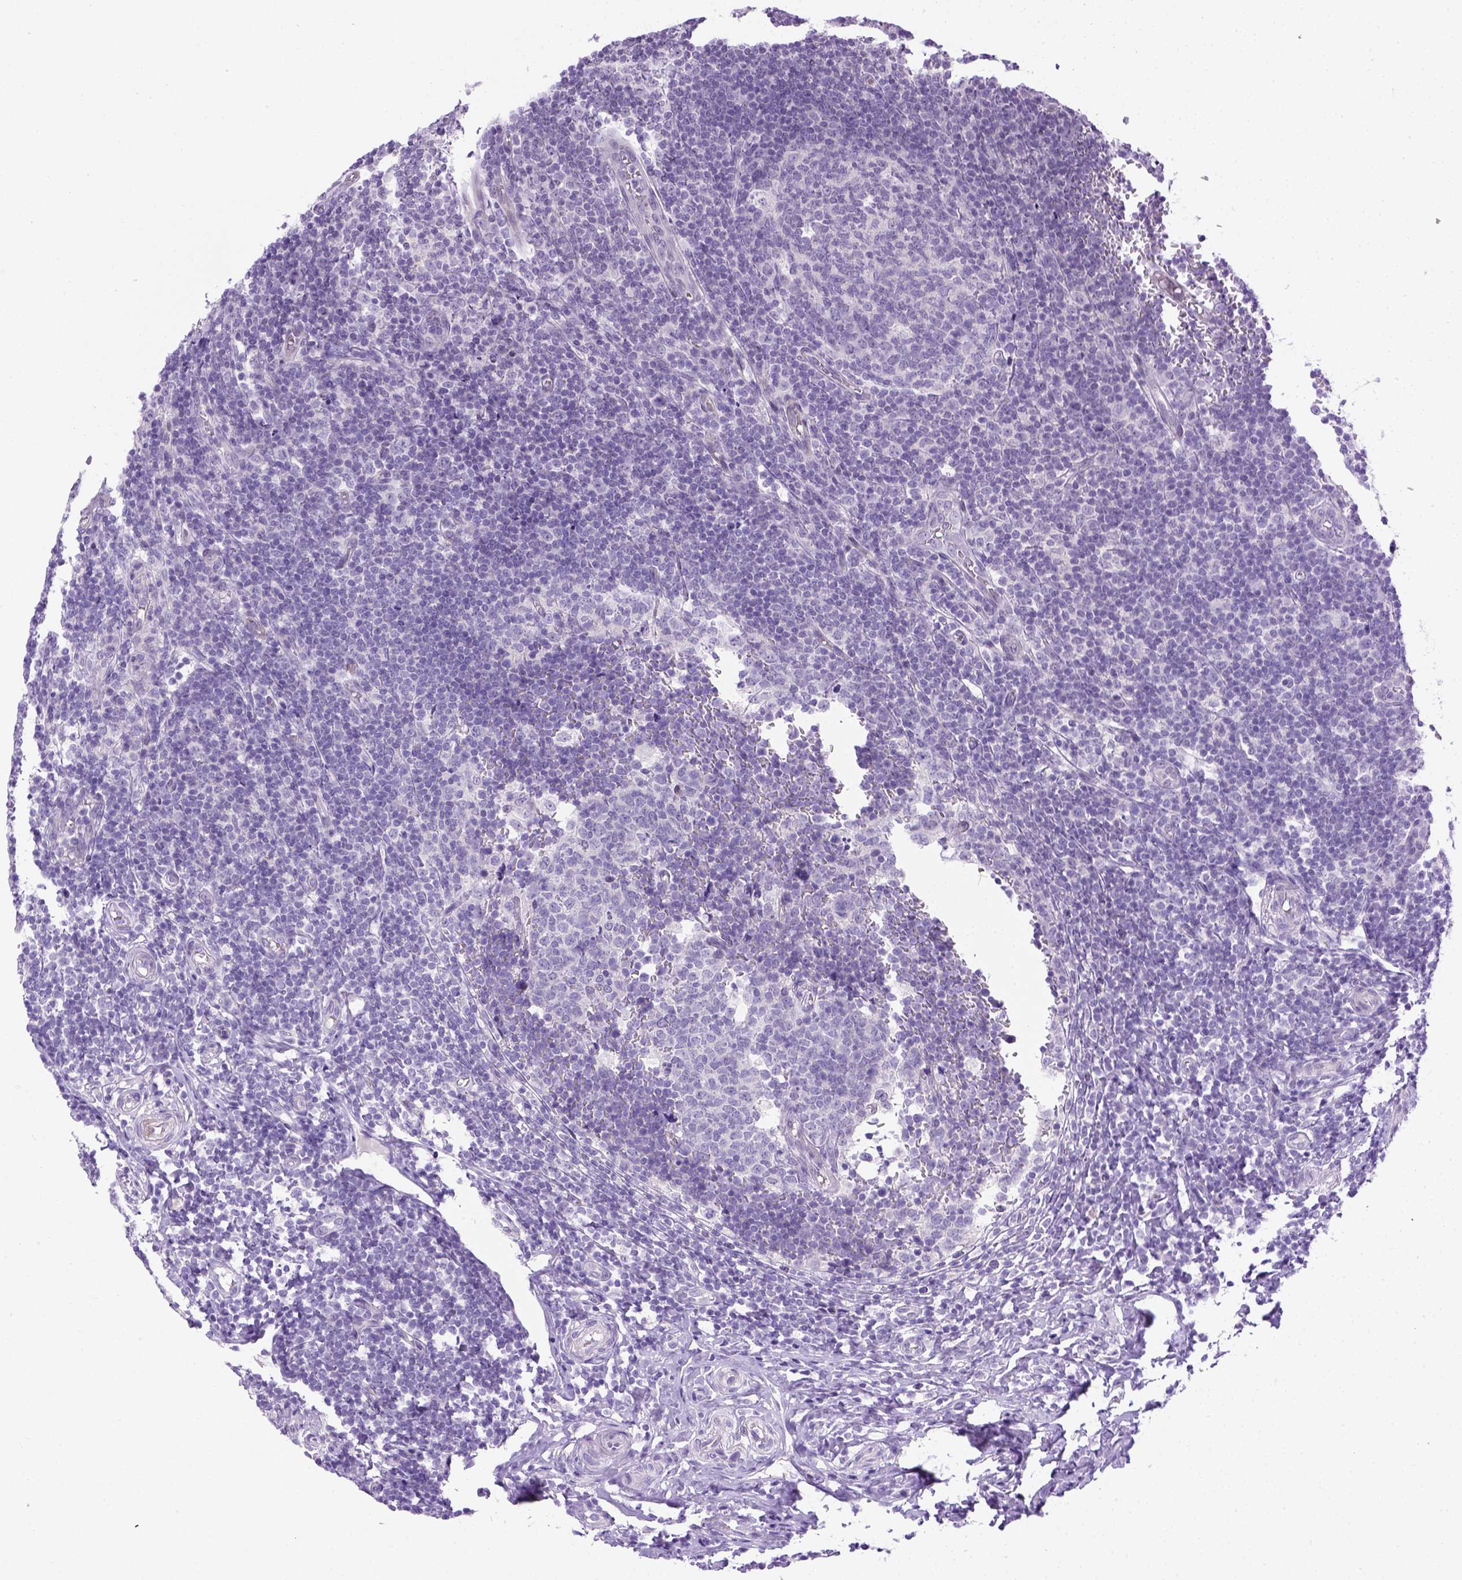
{"staining": {"intensity": "negative", "quantity": "none", "location": "none"}, "tissue": "appendix", "cell_type": "Glandular cells", "image_type": "normal", "snomed": [{"axis": "morphology", "description": "Normal tissue, NOS"}, {"axis": "topography", "description": "Appendix"}], "caption": "Immunohistochemistry of normal human appendix shows no positivity in glandular cells. The staining was performed using DAB to visualize the protein expression in brown, while the nuclei were stained in blue with hematoxylin (Magnification: 20x).", "gene": "FAM184B", "patient": {"sex": "male", "age": 18}}